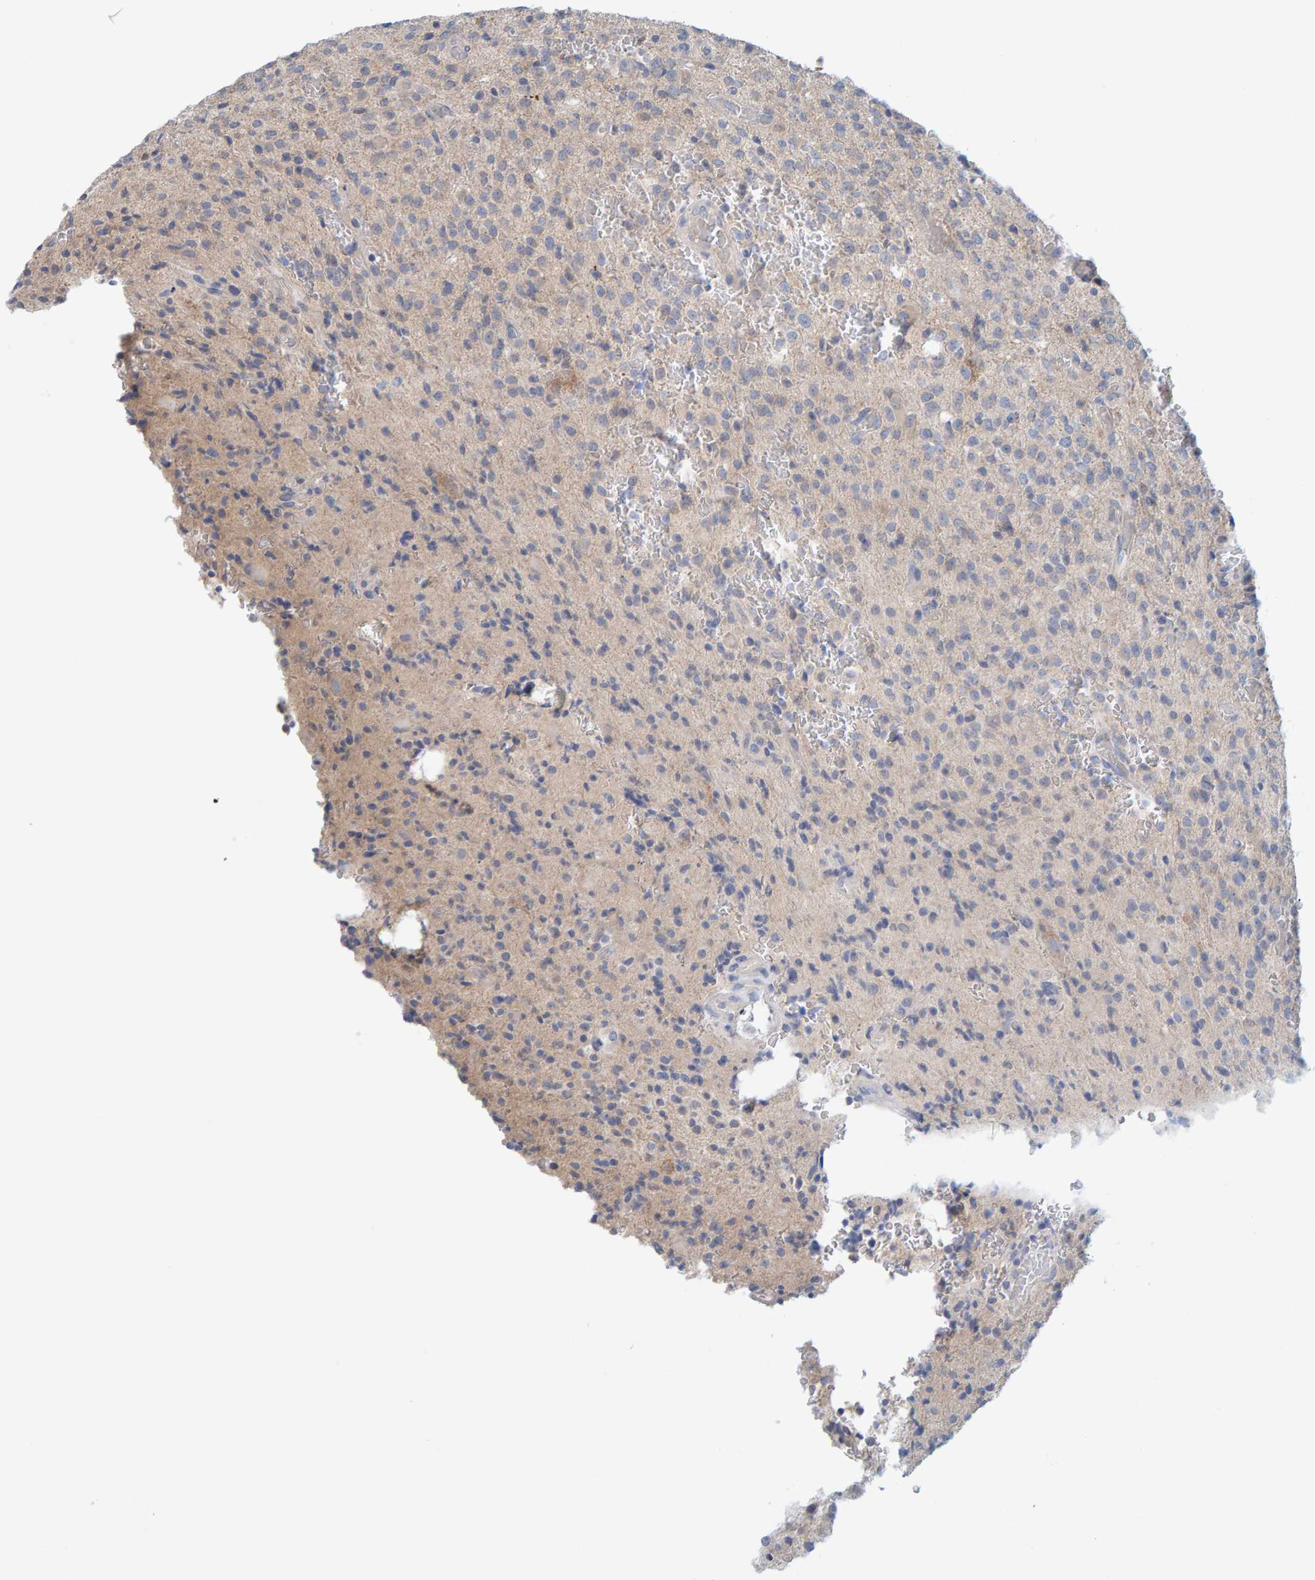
{"staining": {"intensity": "negative", "quantity": "none", "location": "none"}, "tissue": "glioma", "cell_type": "Tumor cells", "image_type": "cancer", "snomed": [{"axis": "morphology", "description": "Glioma, malignant, High grade"}, {"axis": "topography", "description": "Brain"}], "caption": "Immunohistochemistry (IHC) photomicrograph of human glioma stained for a protein (brown), which demonstrates no positivity in tumor cells. (DAB IHC, high magnification).", "gene": "TATDN1", "patient": {"sex": "male", "age": 34}}